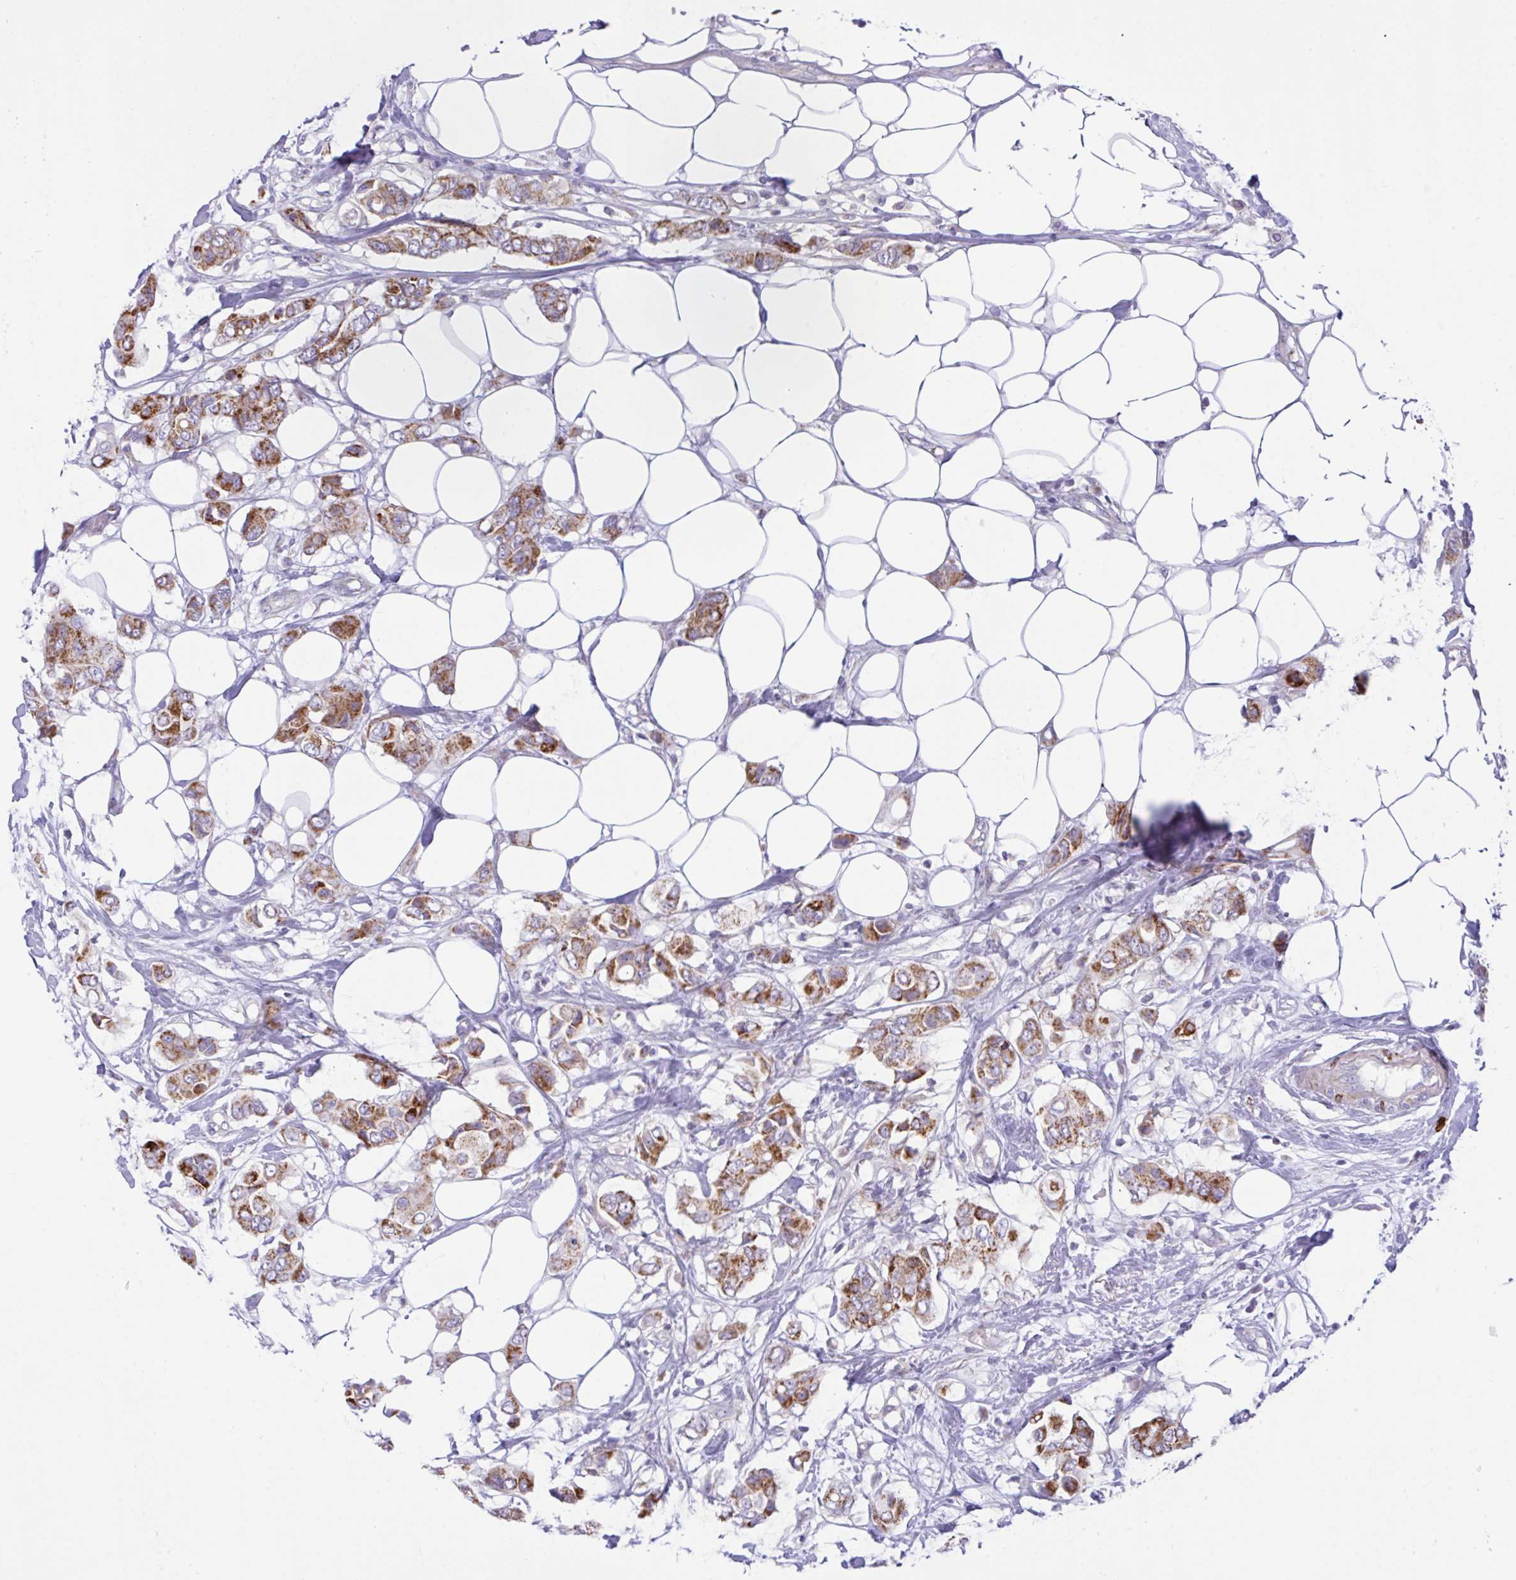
{"staining": {"intensity": "moderate", "quantity": ">75%", "location": "cytoplasmic/membranous"}, "tissue": "breast cancer", "cell_type": "Tumor cells", "image_type": "cancer", "snomed": [{"axis": "morphology", "description": "Lobular carcinoma"}, {"axis": "topography", "description": "Breast"}], "caption": "Breast cancer (lobular carcinoma) tissue shows moderate cytoplasmic/membranous expression in about >75% of tumor cells", "gene": "CHDH", "patient": {"sex": "female", "age": 51}}